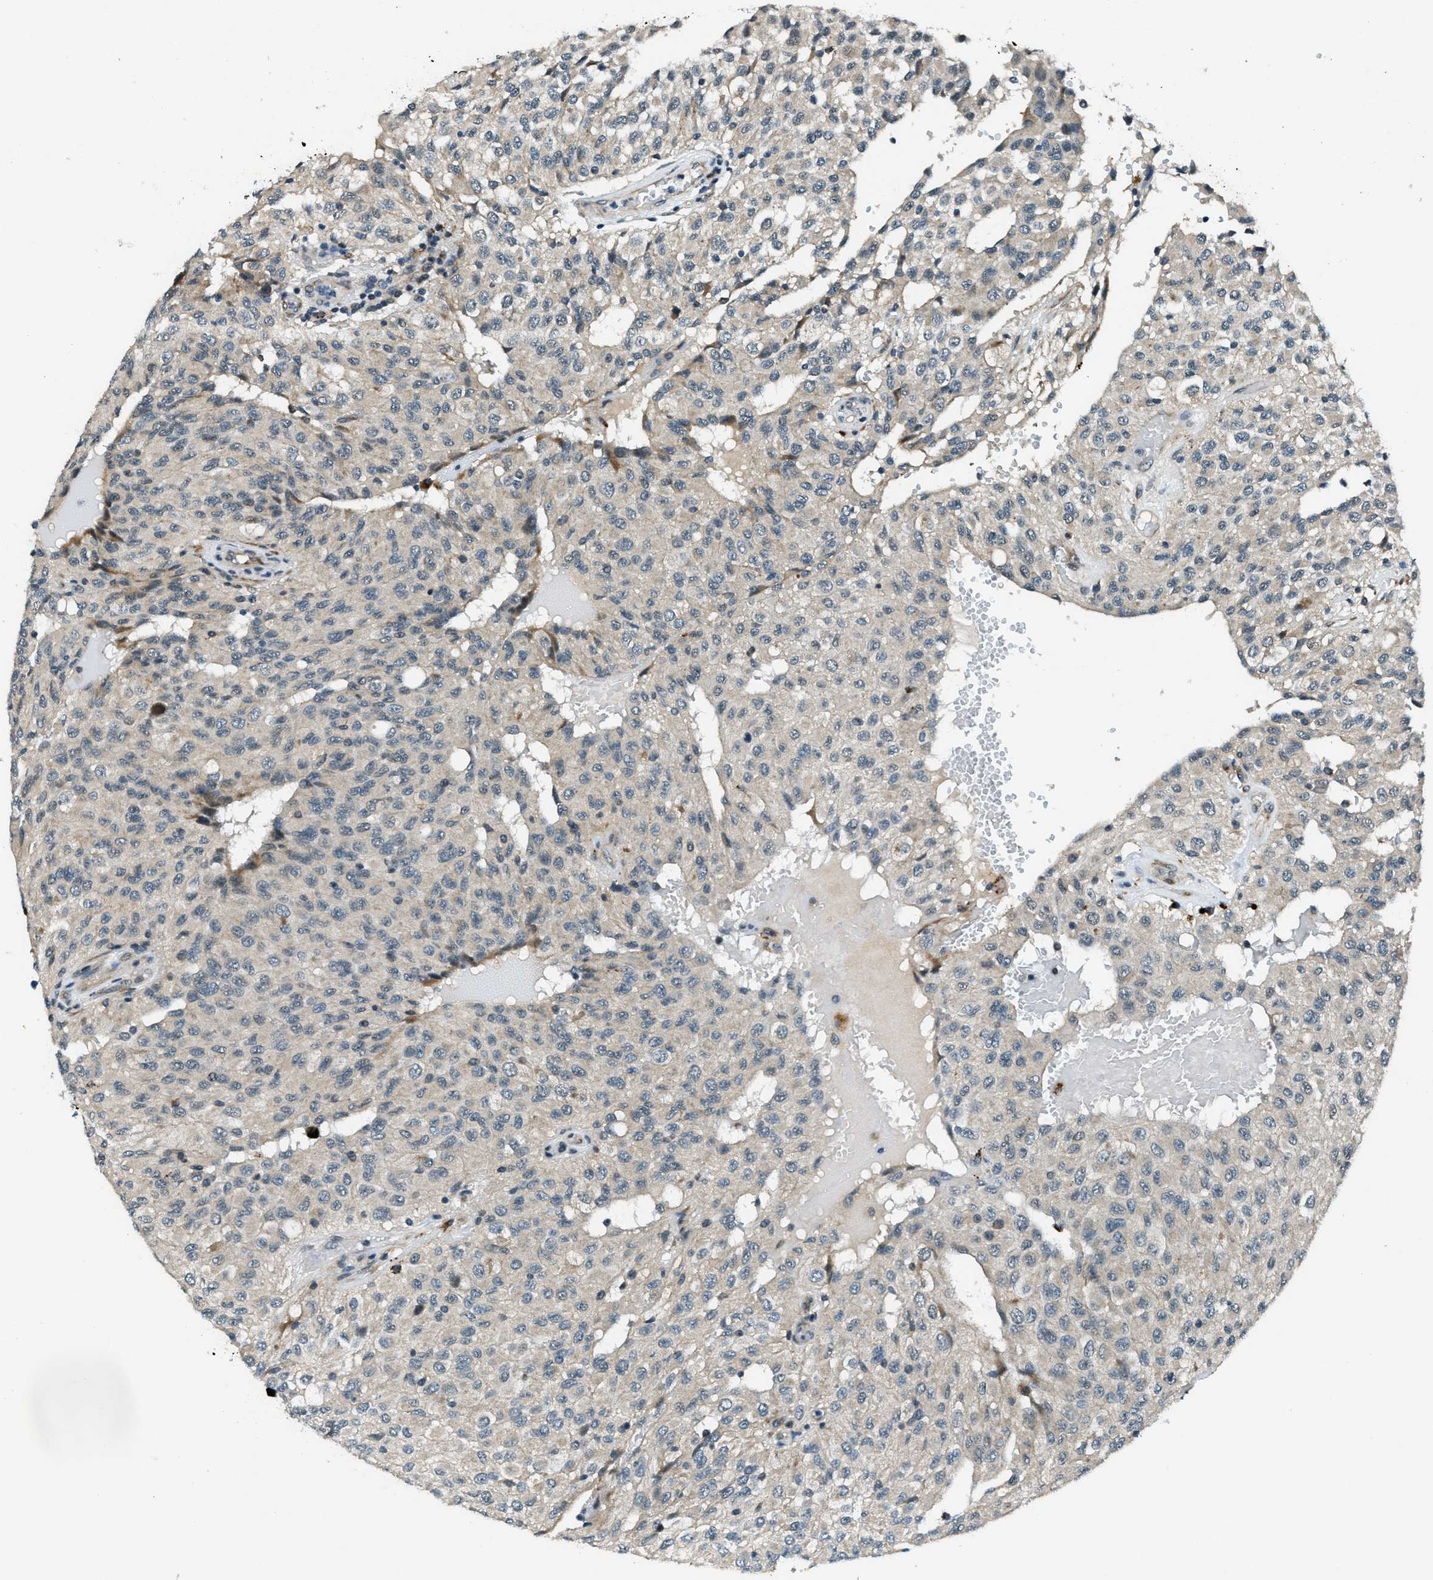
{"staining": {"intensity": "negative", "quantity": "none", "location": "none"}, "tissue": "glioma", "cell_type": "Tumor cells", "image_type": "cancer", "snomed": [{"axis": "morphology", "description": "Glioma, malignant, High grade"}, {"axis": "topography", "description": "Brain"}], "caption": "Protein analysis of malignant glioma (high-grade) displays no significant expression in tumor cells. (DAB immunohistochemistry (IHC) with hematoxylin counter stain).", "gene": "GINM1", "patient": {"sex": "male", "age": 32}}